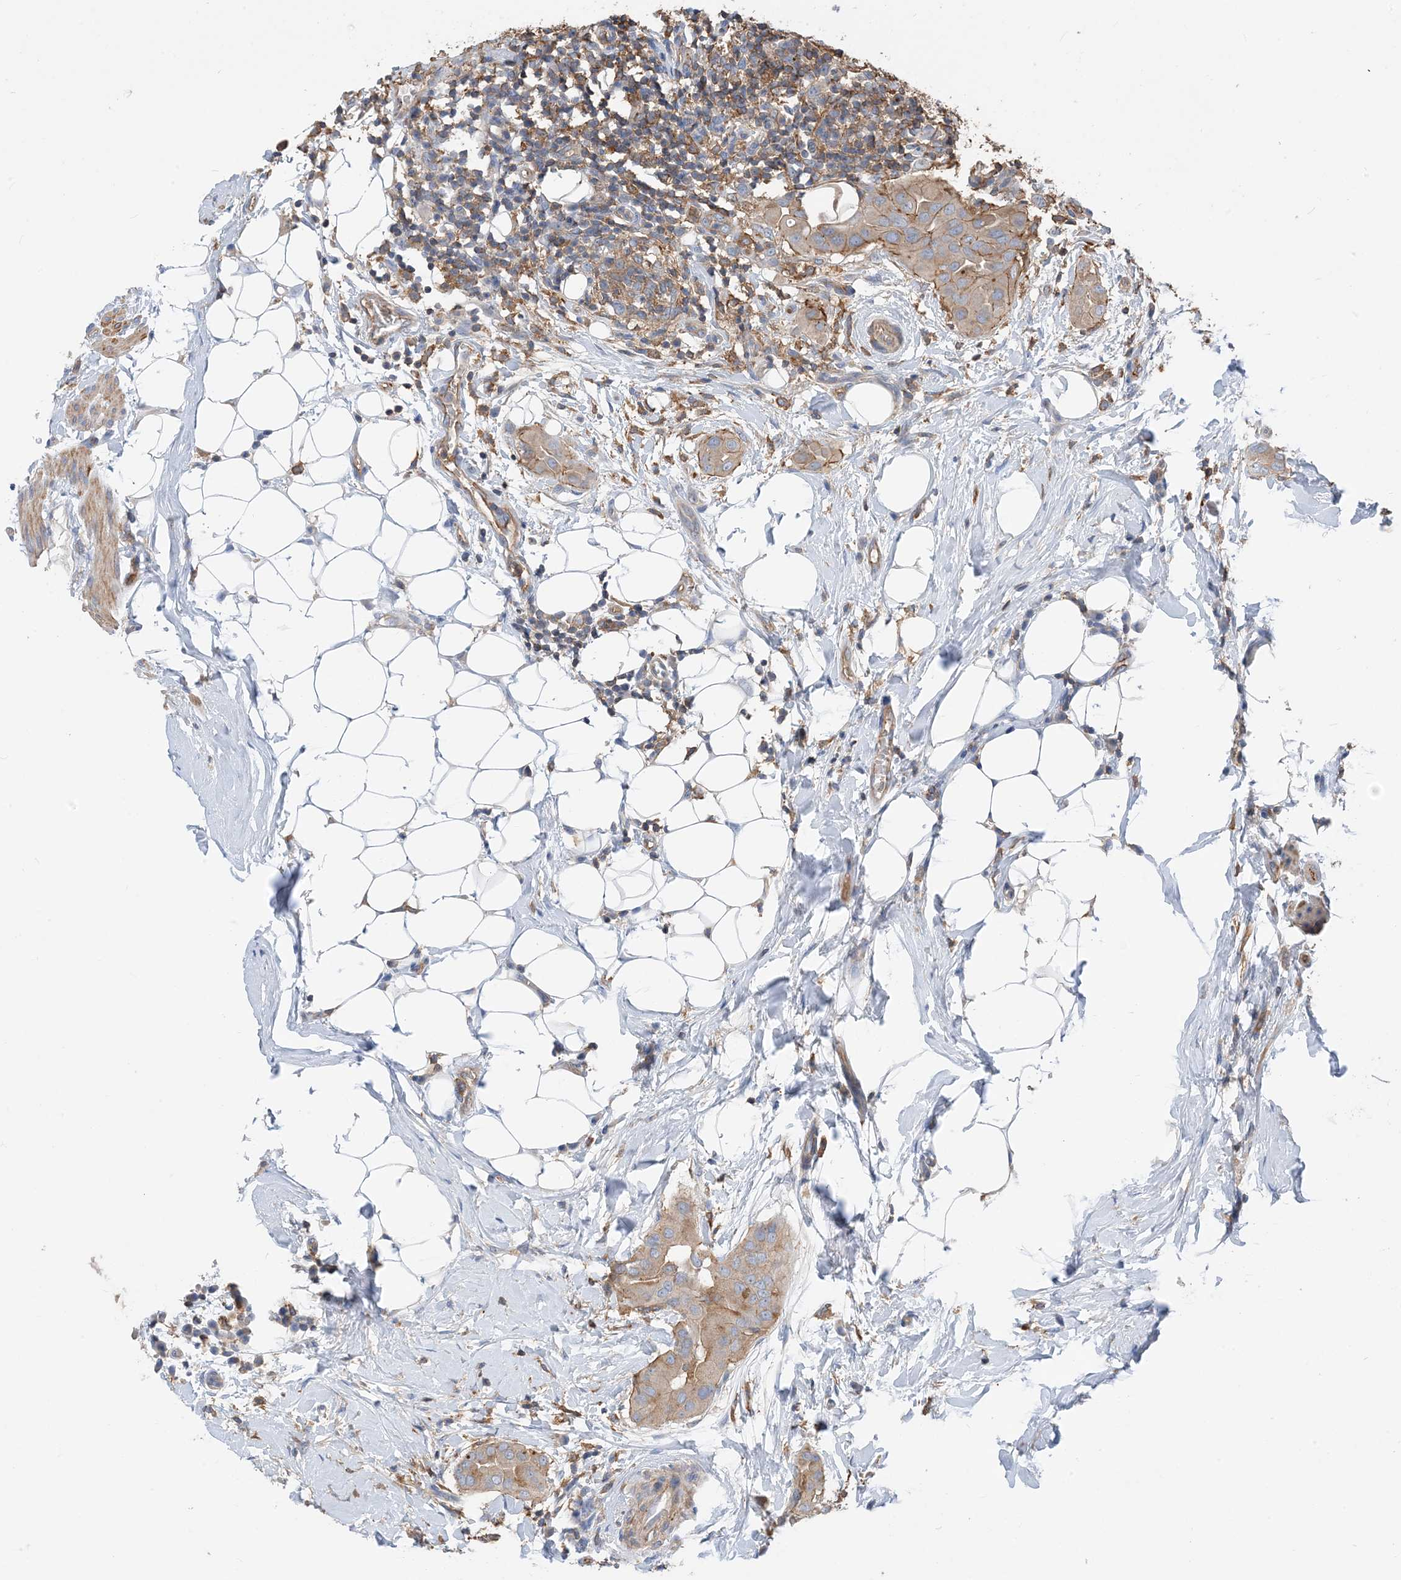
{"staining": {"intensity": "moderate", "quantity": "25%-75%", "location": "cytoplasmic/membranous"}, "tissue": "thyroid cancer", "cell_type": "Tumor cells", "image_type": "cancer", "snomed": [{"axis": "morphology", "description": "Papillary adenocarcinoma, NOS"}, {"axis": "topography", "description": "Thyroid gland"}], "caption": "Moderate cytoplasmic/membranous staining is present in approximately 25%-75% of tumor cells in thyroid cancer (papillary adenocarcinoma).", "gene": "PARVG", "patient": {"sex": "male", "age": 33}}